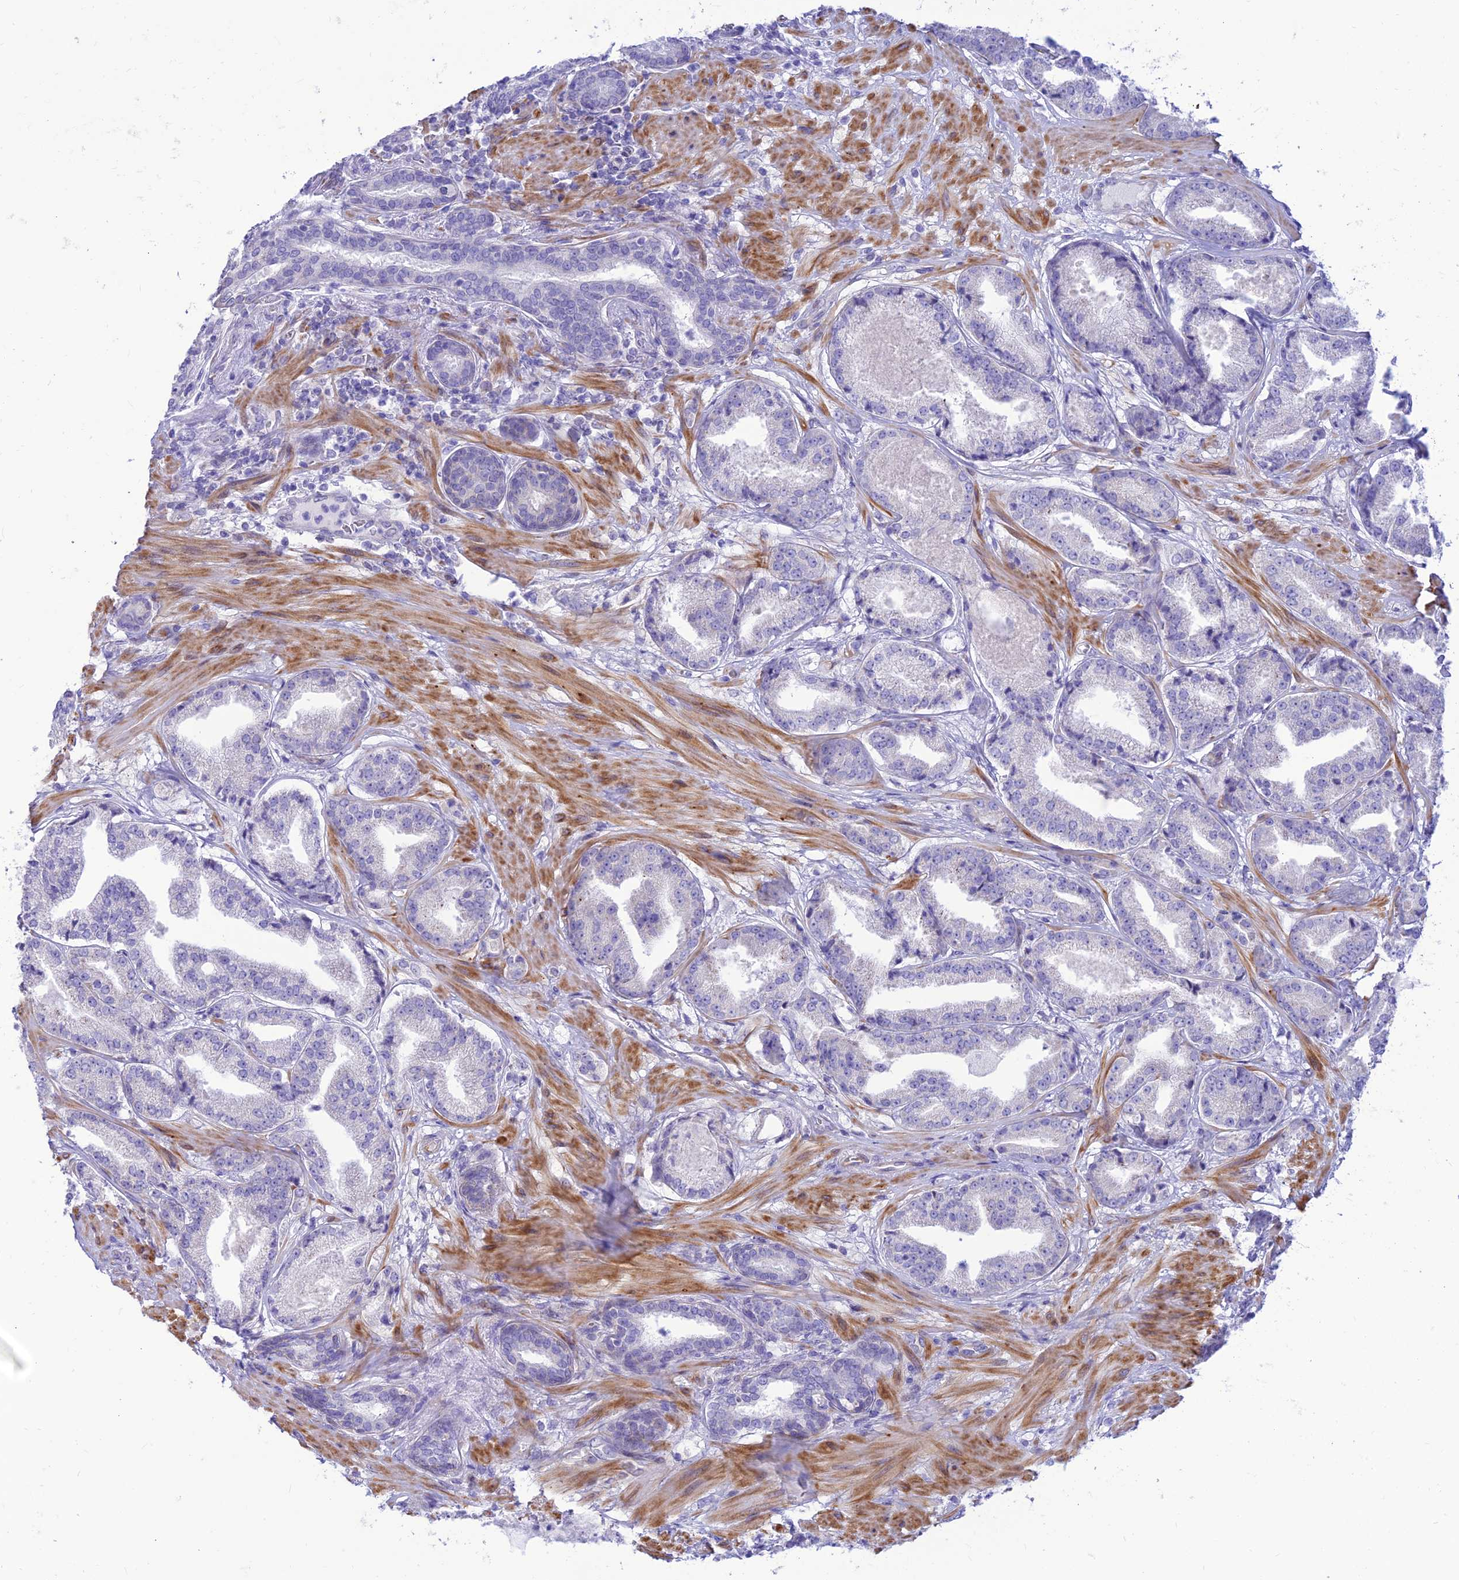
{"staining": {"intensity": "negative", "quantity": "none", "location": "none"}, "tissue": "prostate cancer", "cell_type": "Tumor cells", "image_type": "cancer", "snomed": [{"axis": "morphology", "description": "Adenocarcinoma, High grade"}, {"axis": "topography", "description": "Prostate"}], "caption": "This is an immunohistochemistry (IHC) photomicrograph of human prostate cancer (adenocarcinoma (high-grade)). There is no positivity in tumor cells.", "gene": "FAM186B", "patient": {"sex": "male", "age": 63}}